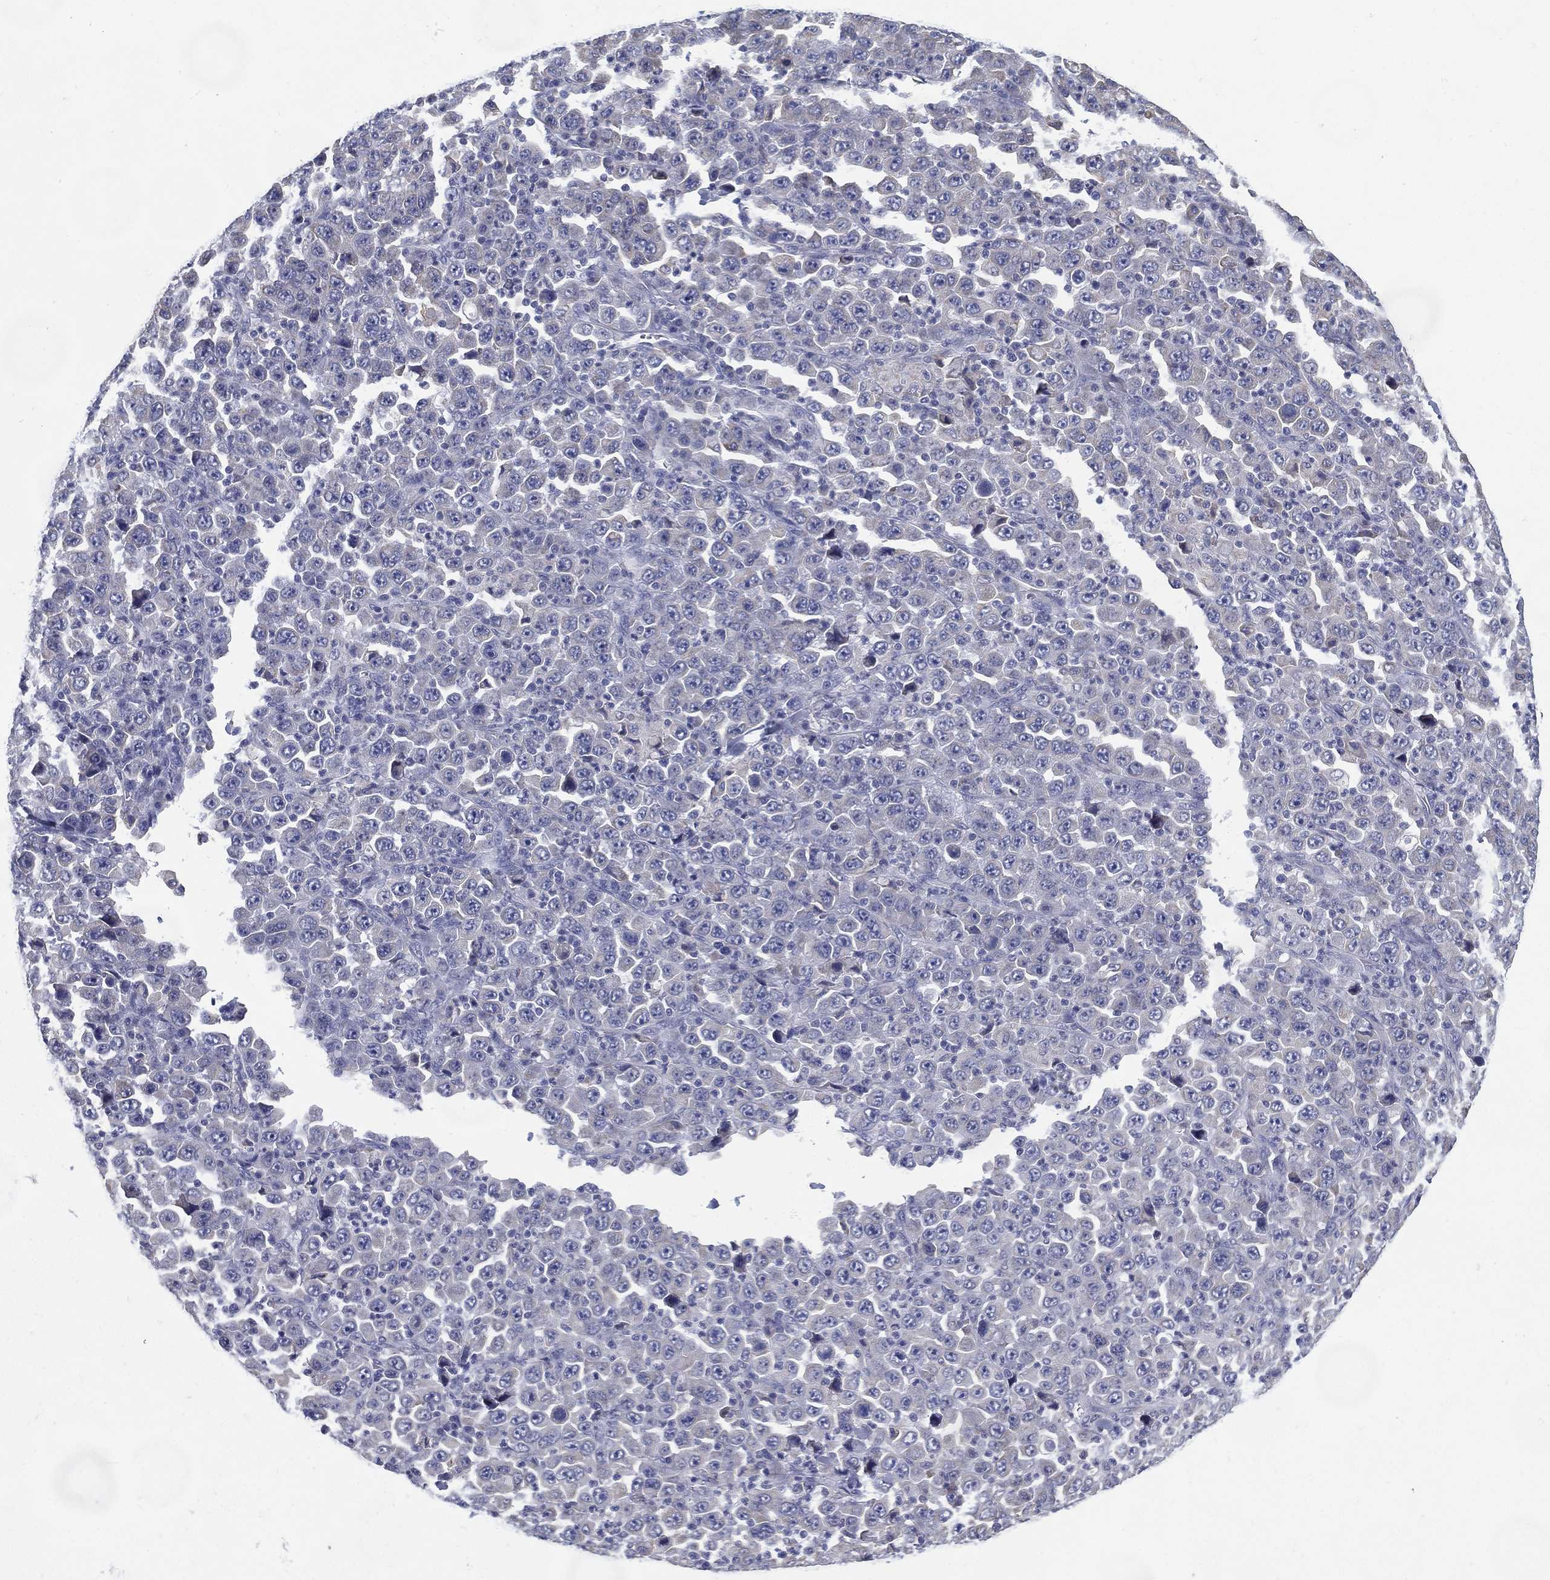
{"staining": {"intensity": "negative", "quantity": "none", "location": "none"}, "tissue": "stomach cancer", "cell_type": "Tumor cells", "image_type": "cancer", "snomed": [{"axis": "morphology", "description": "Normal tissue, NOS"}, {"axis": "morphology", "description": "Adenocarcinoma, NOS"}, {"axis": "topography", "description": "Stomach, upper"}, {"axis": "topography", "description": "Stomach"}], "caption": "Immunohistochemistry (IHC) of stomach cancer (adenocarcinoma) displays no expression in tumor cells. (Brightfield microscopy of DAB (3,3'-diaminobenzidine) IHC at high magnification).", "gene": "C19orf18", "patient": {"sex": "male", "age": 59}}